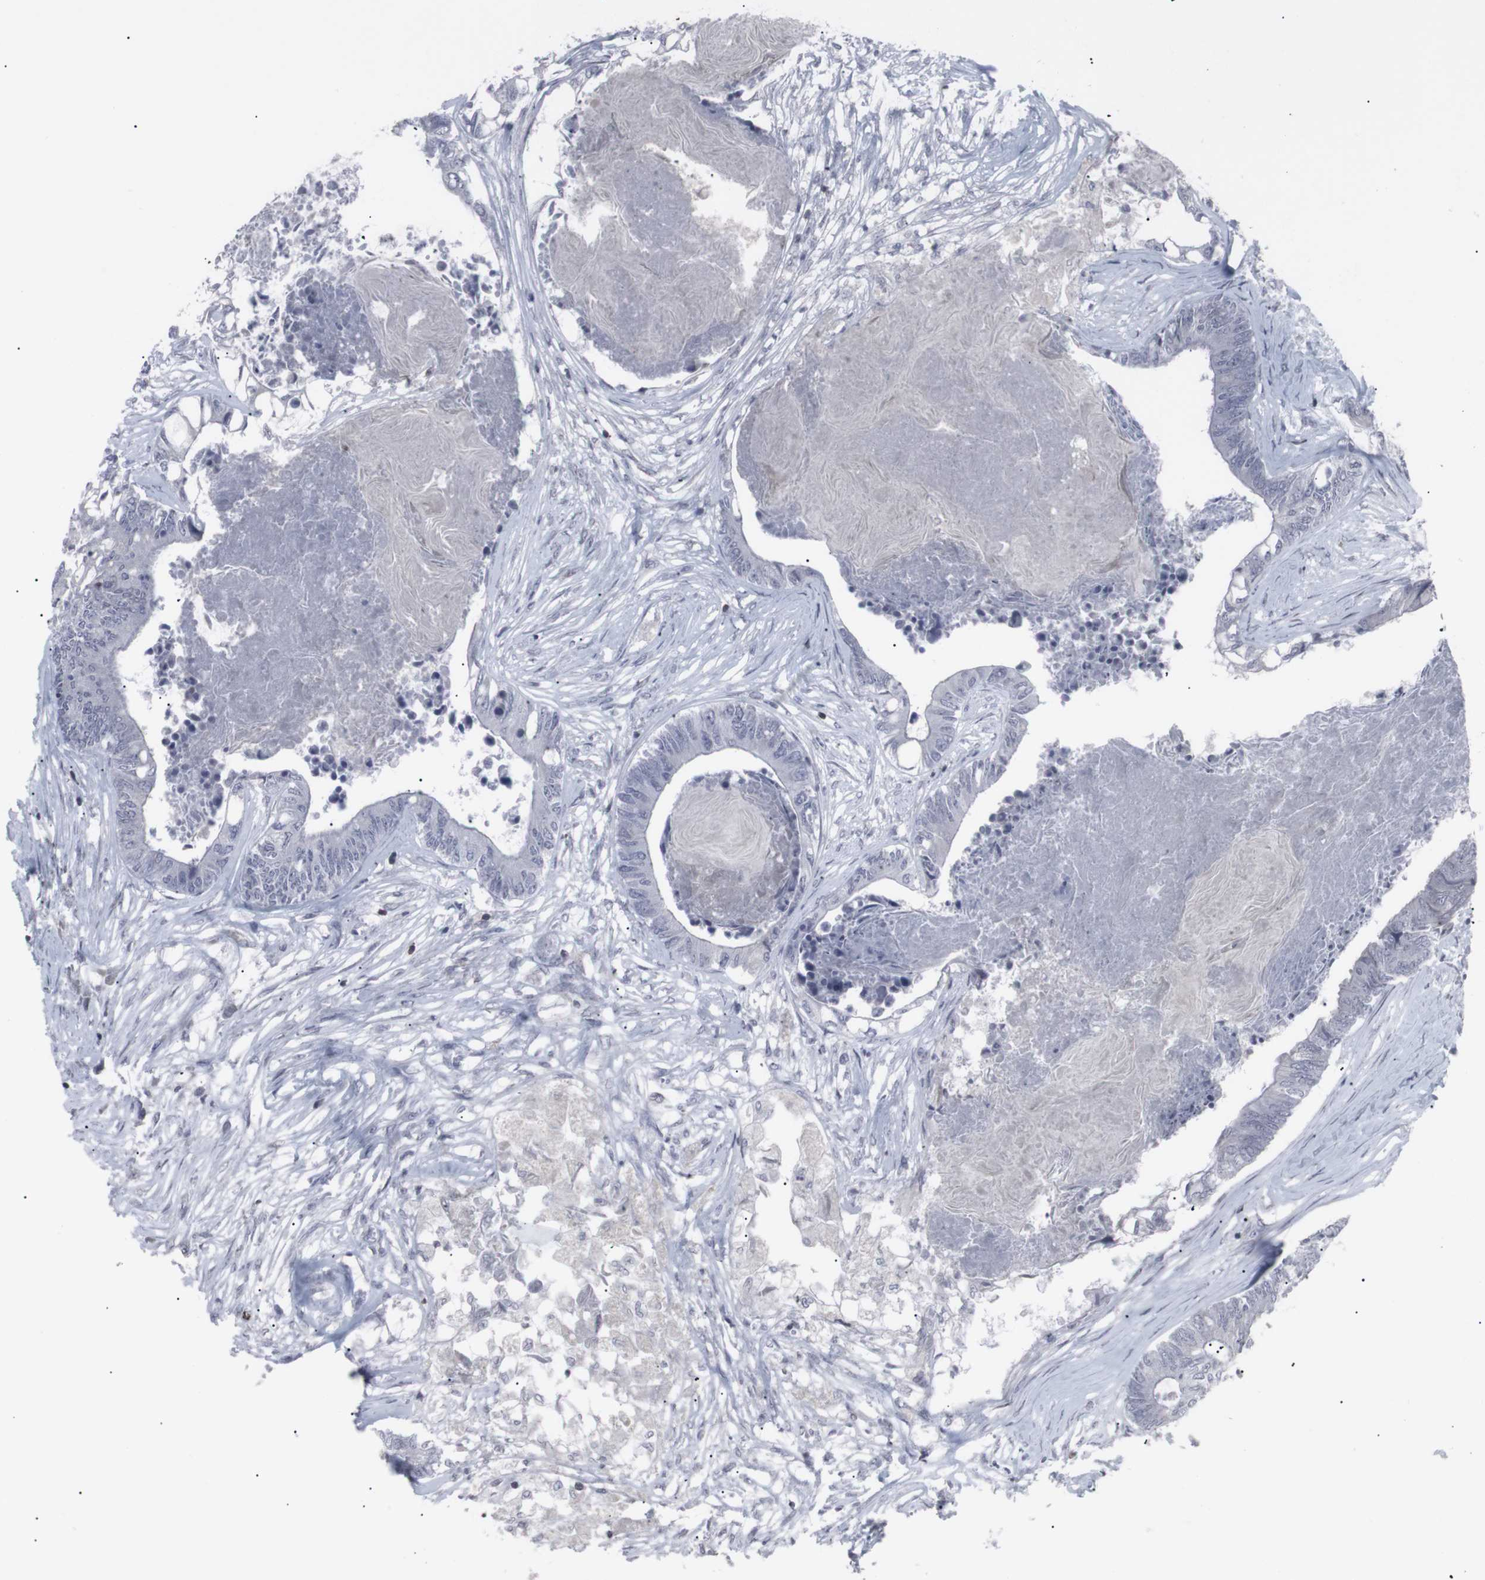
{"staining": {"intensity": "negative", "quantity": "none", "location": "none"}, "tissue": "colorectal cancer", "cell_type": "Tumor cells", "image_type": "cancer", "snomed": [{"axis": "morphology", "description": "Adenocarcinoma, NOS"}, {"axis": "topography", "description": "Rectum"}], "caption": "This is an IHC image of colorectal adenocarcinoma. There is no positivity in tumor cells.", "gene": "APOBEC2", "patient": {"sex": "male", "age": 63}}